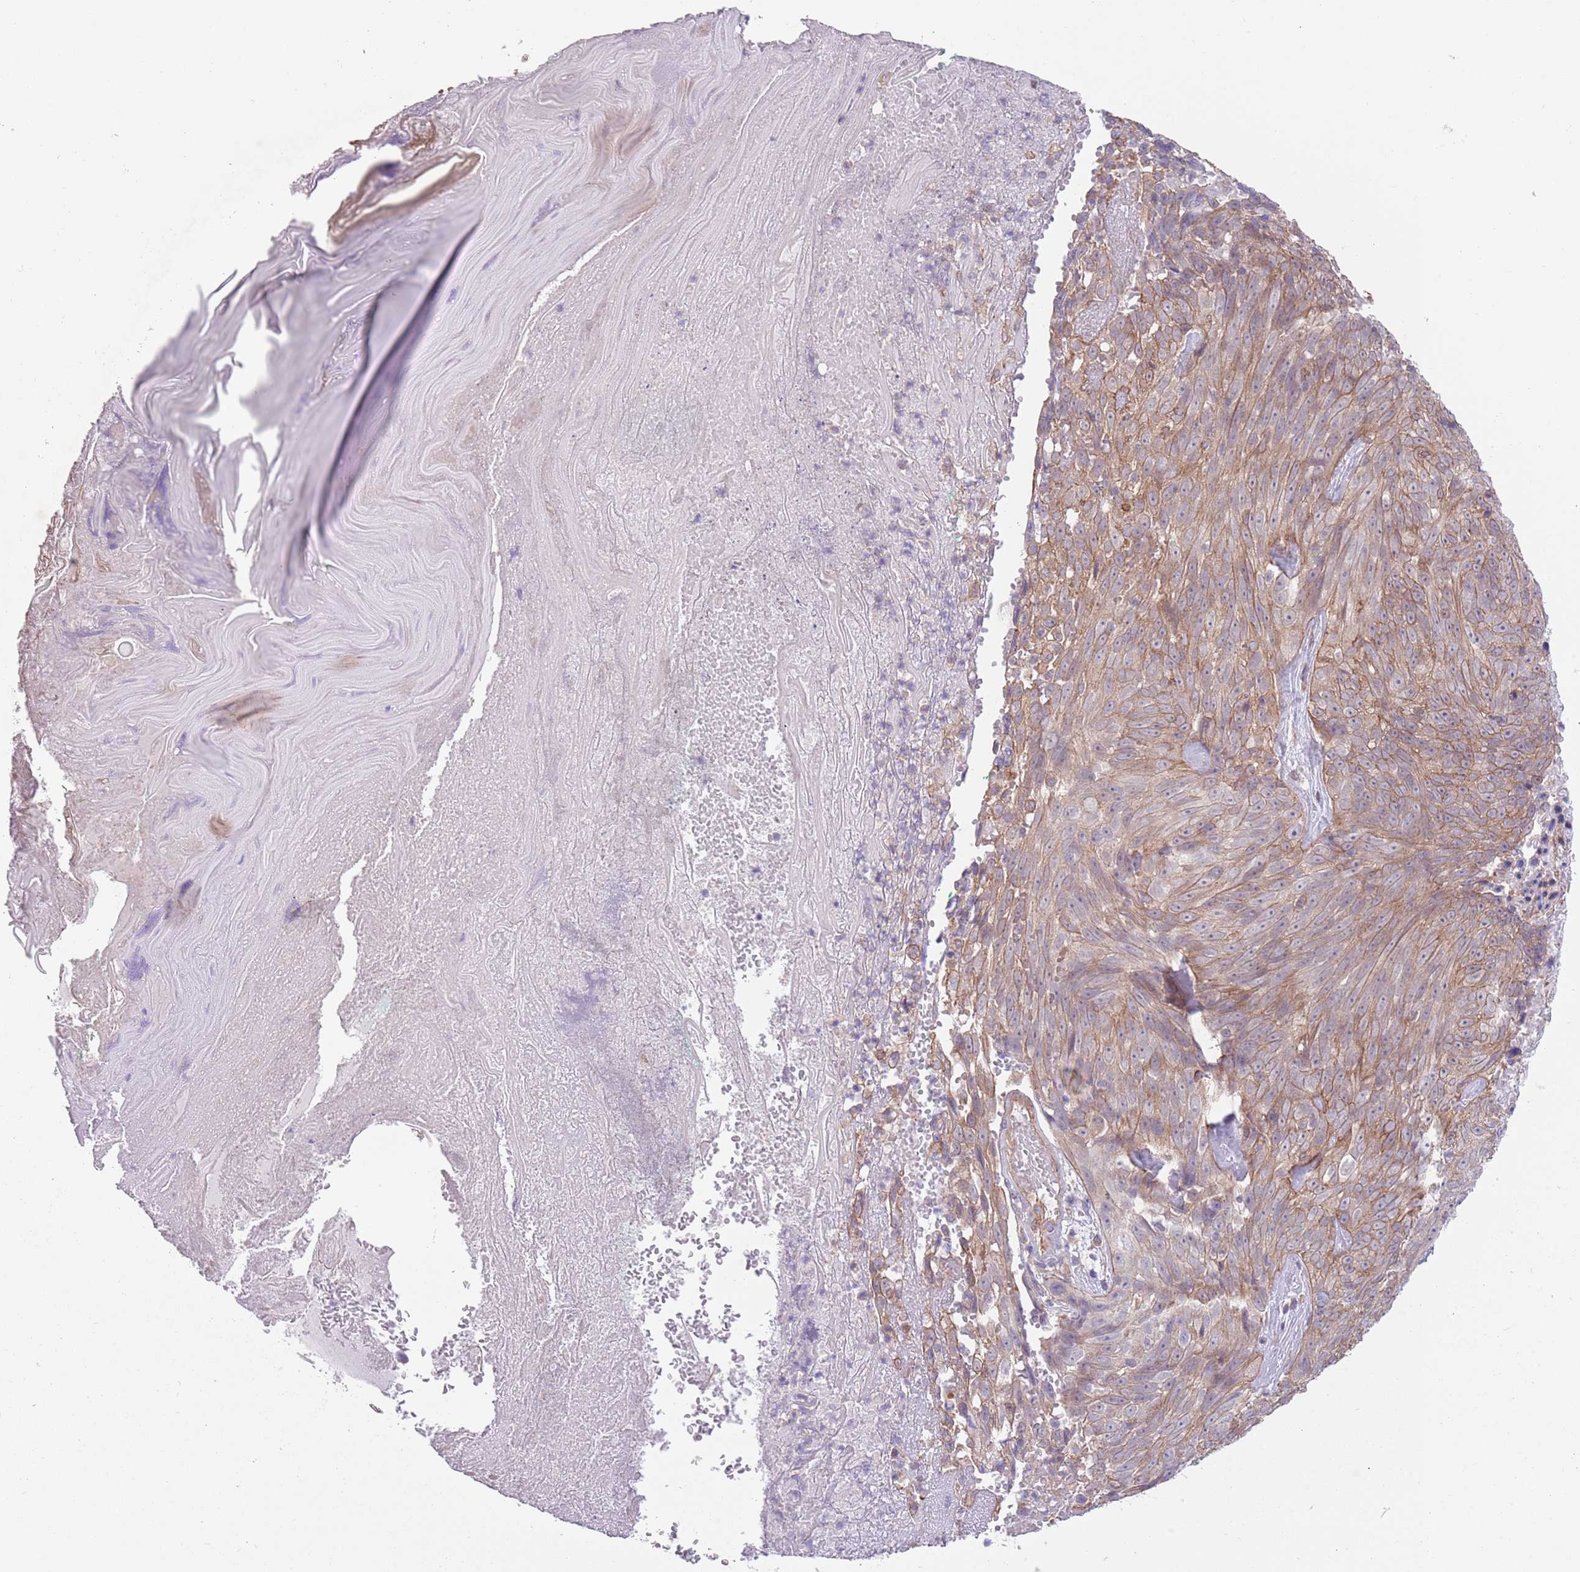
{"staining": {"intensity": "weak", "quantity": "25%-75%", "location": "cytoplasmic/membranous"}, "tissue": "skin cancer", "cell_type": "Tumor cells", "image_type": "cancer", "snomed": [{"axis": "morphology", "description": "Squamous cell carcinoma, NOS"}, {"axis": "topography", "description": "Skin"}], "caption": "Immunohistochemical staining of skin squamous cell carcinoma shows low levels of weak cytoplasmic/membranous protein staining in about 25%-75% of tumor cells.", "gene": "CREBZF", "patient": {"sex": "female", "age": 87}}